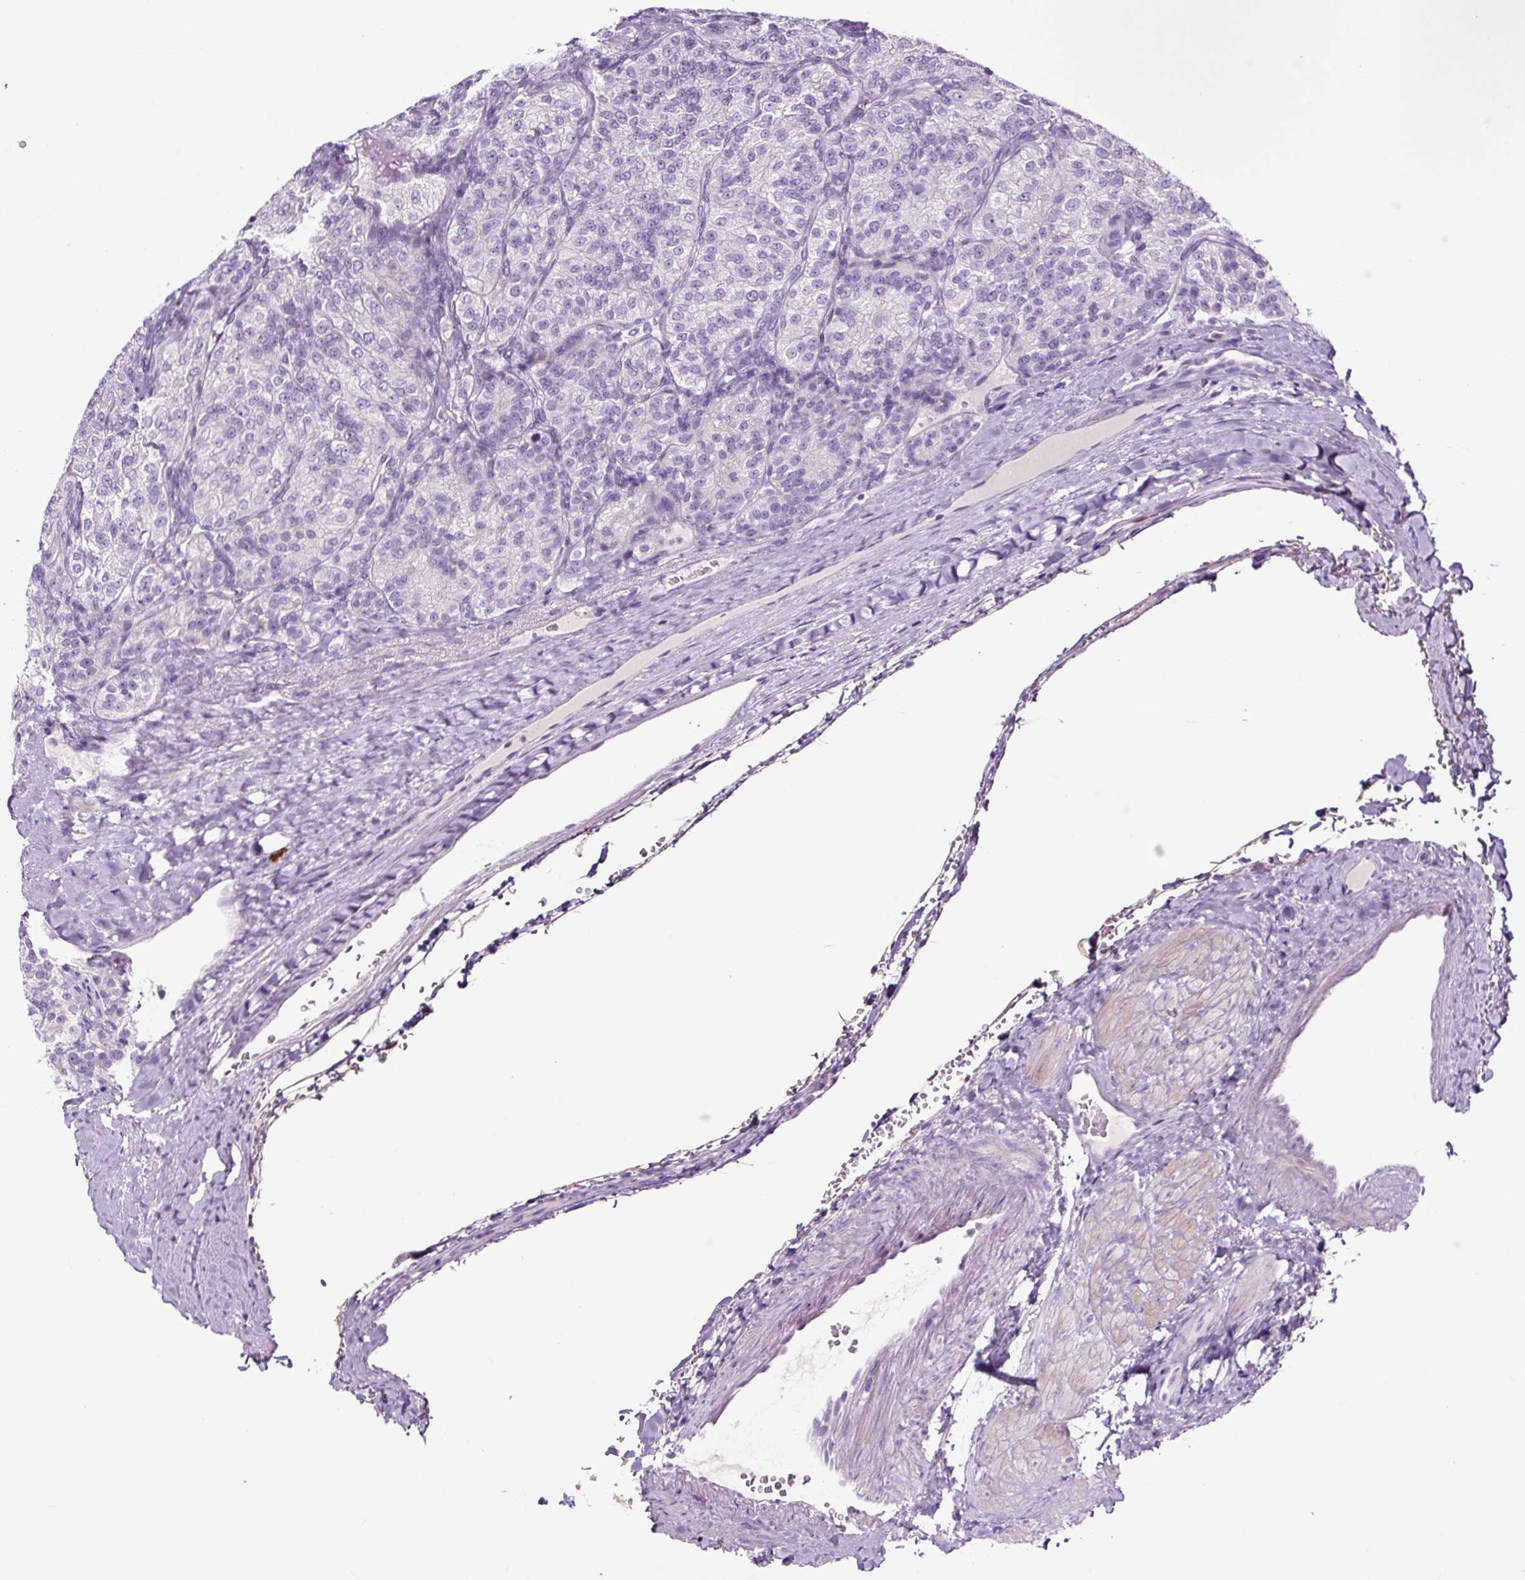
{"staining": {"intensity": "negative", "quantity": "none", "location": "none"}, "tissue": "renal cancer", "cell_type": "Tumor cells", "image_type": "cancer", "snomed": [{"axis": "morphology", "description": "Adenocarcinoma, NOS"}, {"axis": "topography", "description": "Kidney"}], "caption": "Tumor cells show no significant expression in adenocarcinoma (renal).", "gene": "RNF212B", "patient": {"sex": "female", "age": 63}}